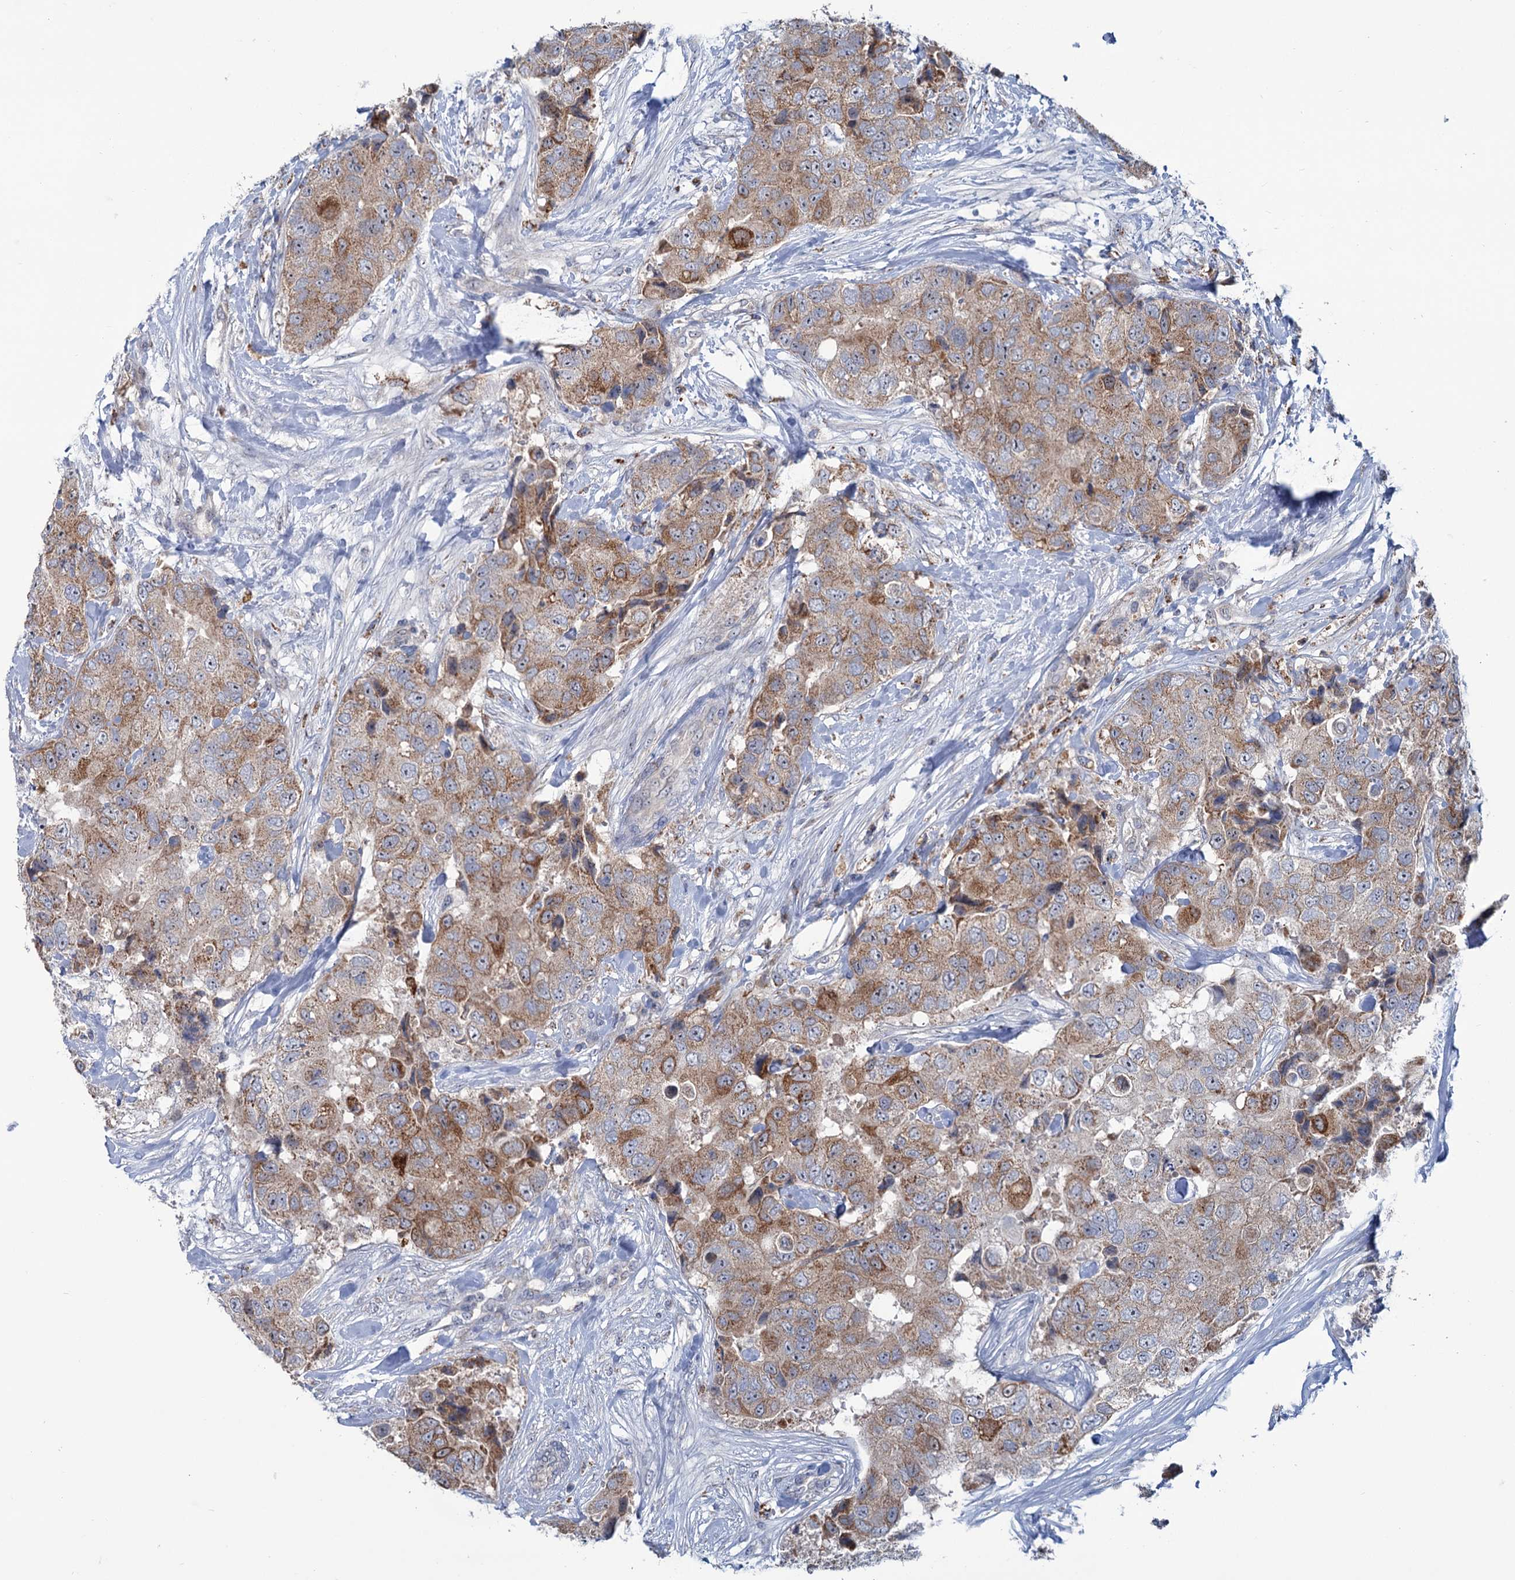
{"staining": {"intensity": "moderate", "quantity": ">75%", "location": "cytoplasmic/membranous"}, "tissue": "breast cancer", "cell_type": "Tumor cells", "image_type": "cancer", "snomed": [{"axis": "morphology", "description": "Duct carcinoma"}, {"axis": "topography", "description": "Breast"}], "caption": "This histopathology image reveals breast cancer (intraductal carcinoma) stained with immunohistochemistry (IHC) to label a protein in brown. The cytoplasmic/membranous of tumor cells show moderate positivity for the protein. Nuclei are counter-stained blue.", "gene": "LPIN1", "patient": {"sex": "female", "age": 62}}